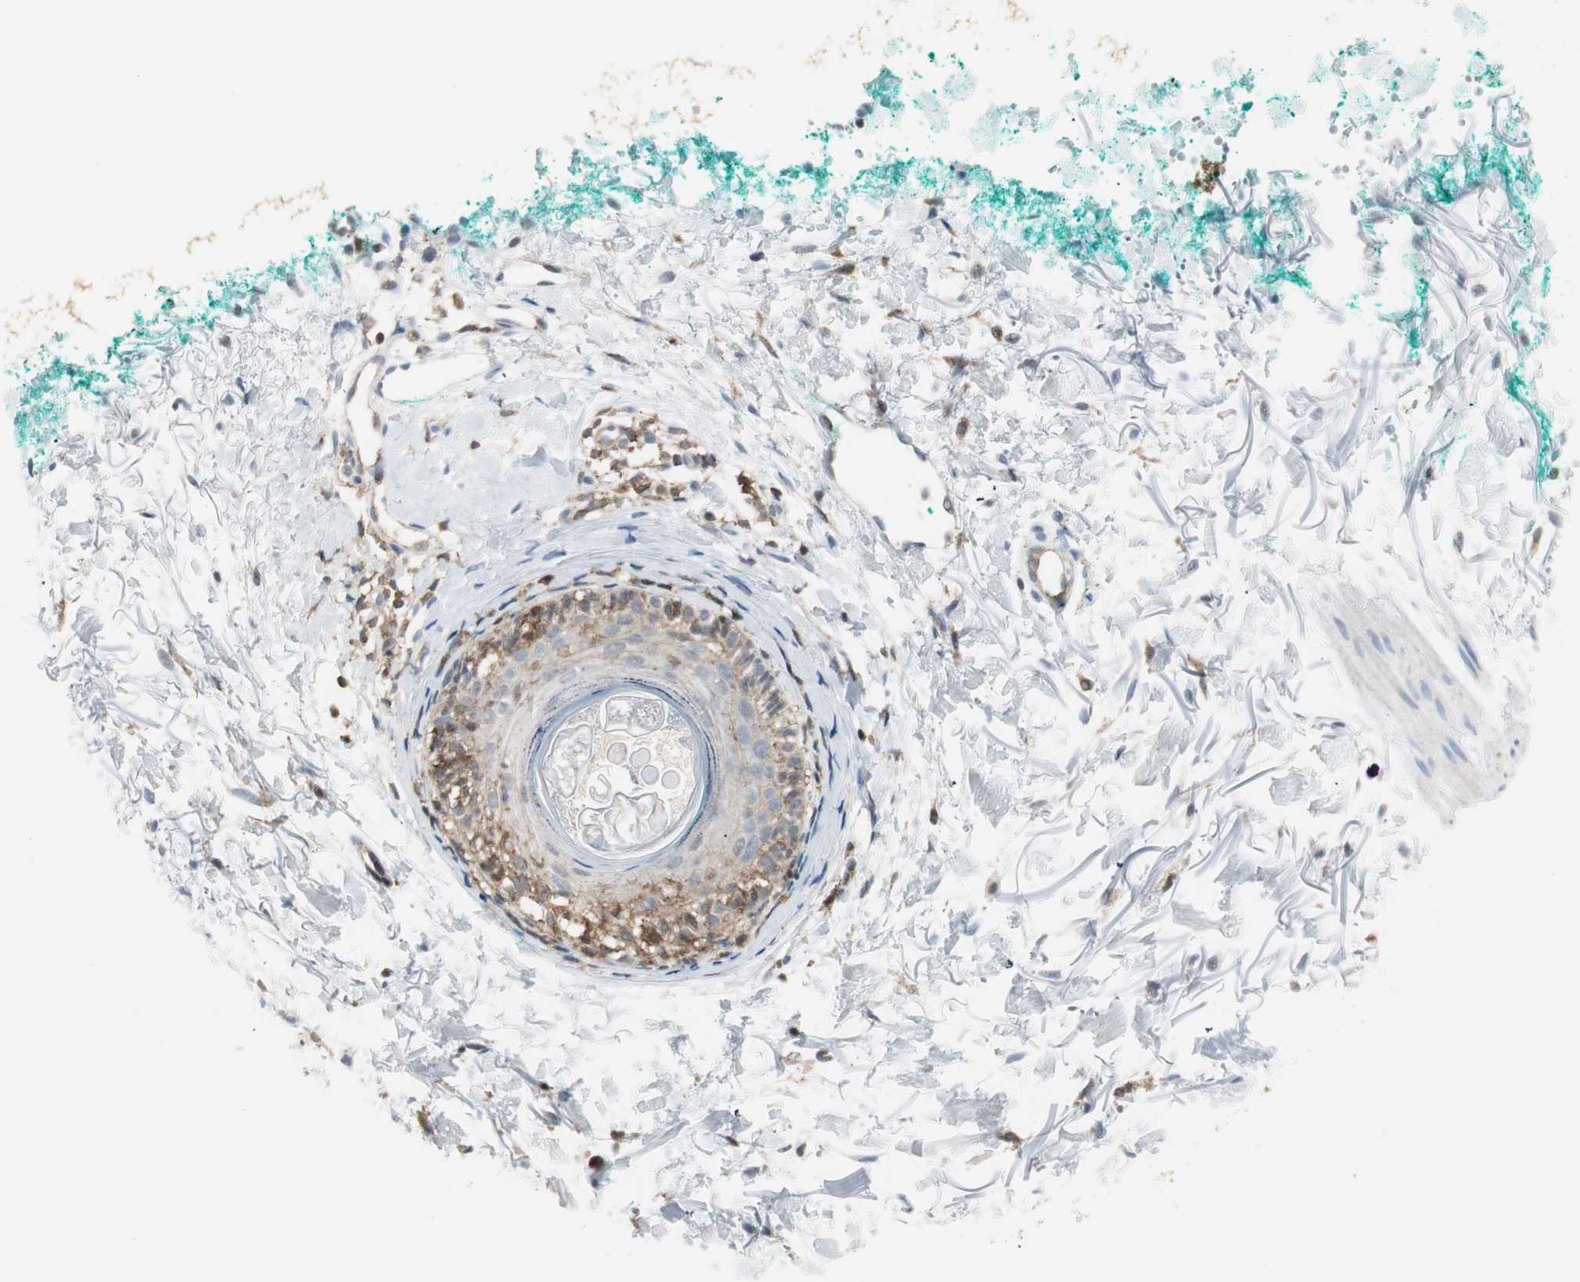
{"staining": {"intensity": "negative", "quantity": "none", "location": "none"}, "tissue": "skin", "cell_type": "Fibroblasts", "image_type": "normal", "snomed": [{"axis": "morphology", "description": "Normal tissue, NOS"}, {"axis": "topography", "description": "Skin"}], "caption": "Immunohistochemistry micrograph of normal skin: skin stained with DAB exhibits no significant protein expression in fibroblasts.", "gene": "PPP1CA", "patient": {"sex": "male", "age": 71}}